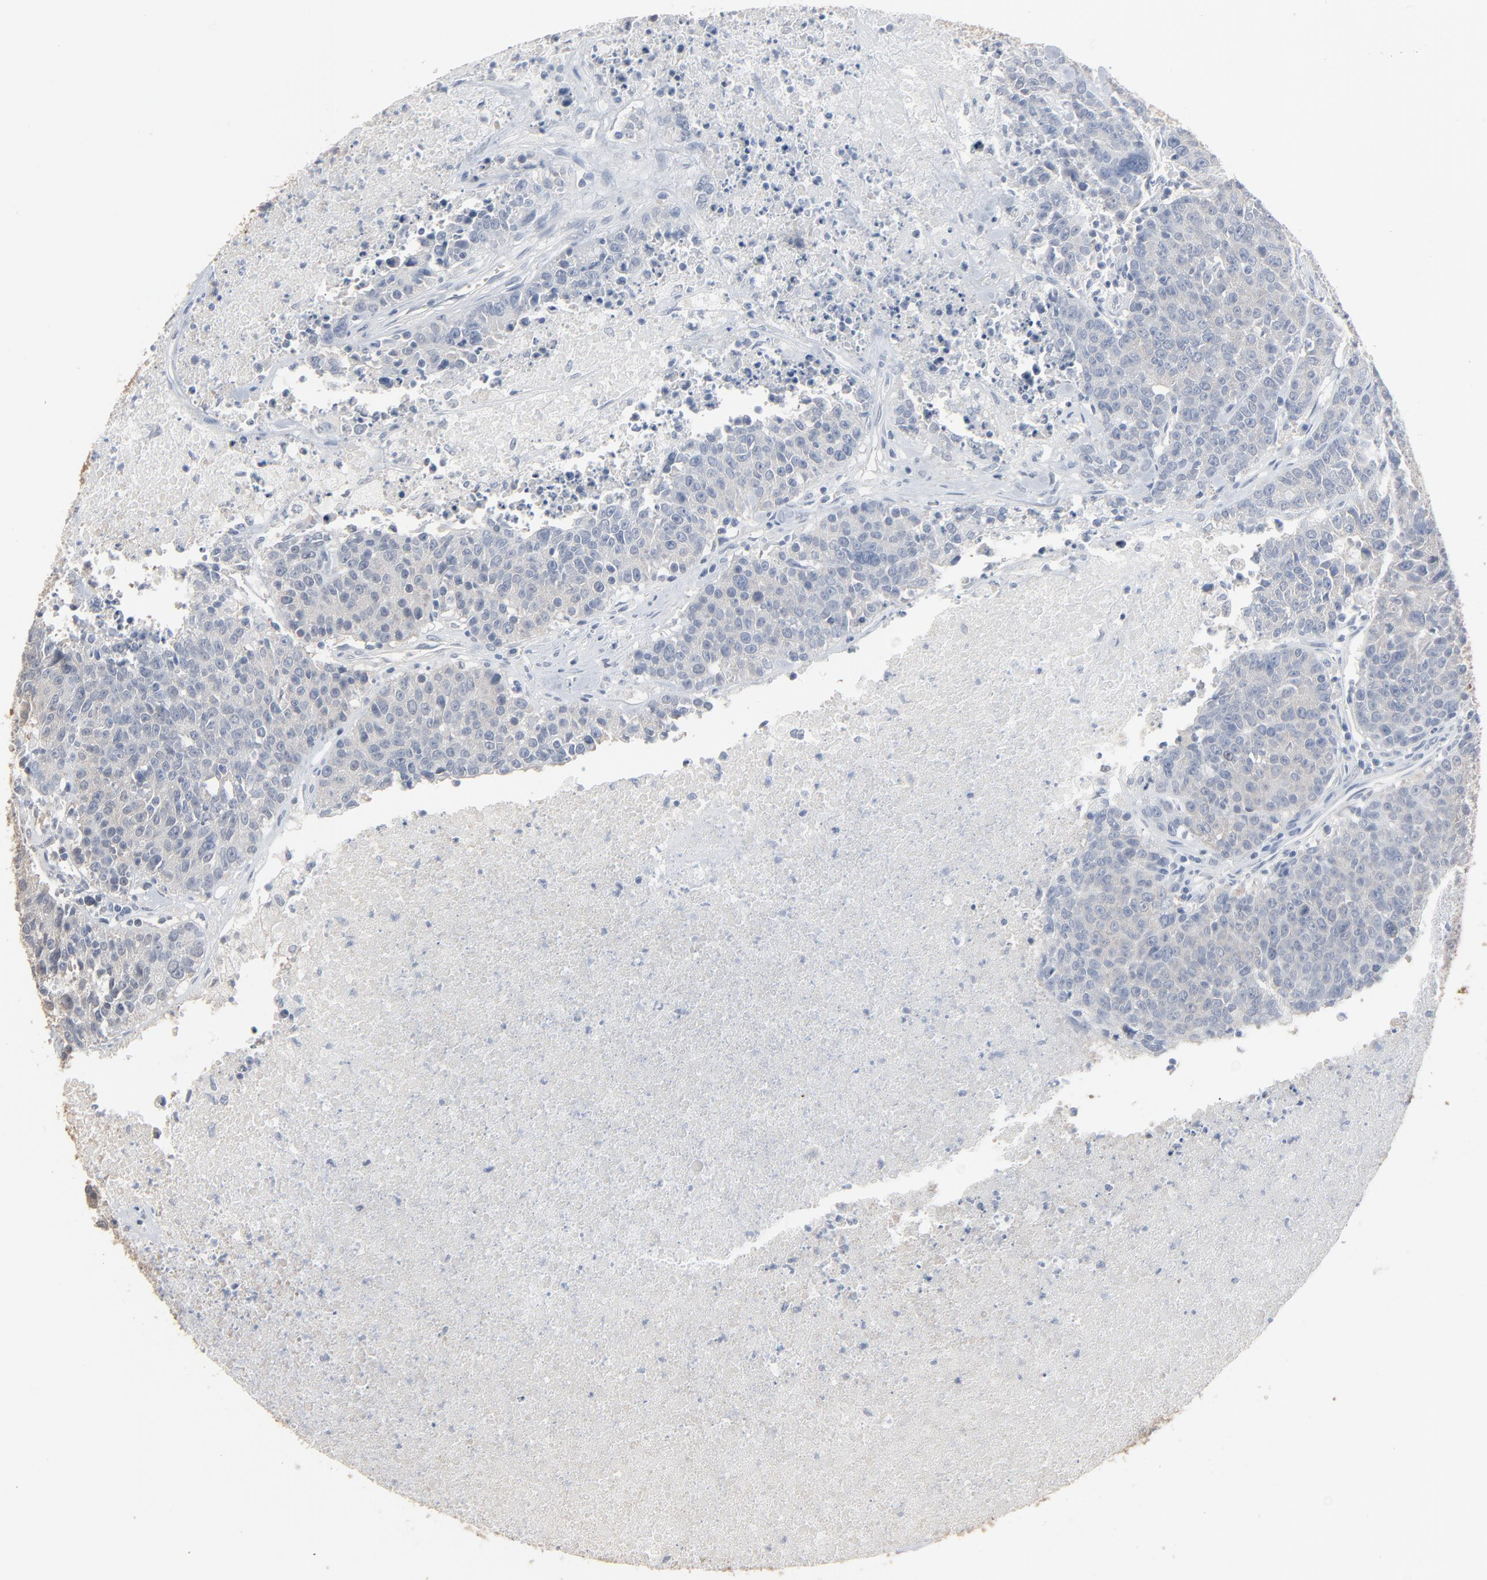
{"staining": {"intensity": "negative", "quantity": "none", "location": "none"}, "tissue": "colorectal cancer", "cell_type": "Tumor cells", "image_type": "cancer", "snomed": [{"axis": "morphology", "description": "Adenocarcinoma, NOS"}, {"axis": "topography", "description": "Colon"}], "caption": "Tumor cells are negative for brown protein staining in adenocarcinoma (colorectal).", "gene": "CCT5", "patient": {"sex": "female", "age": 53}}